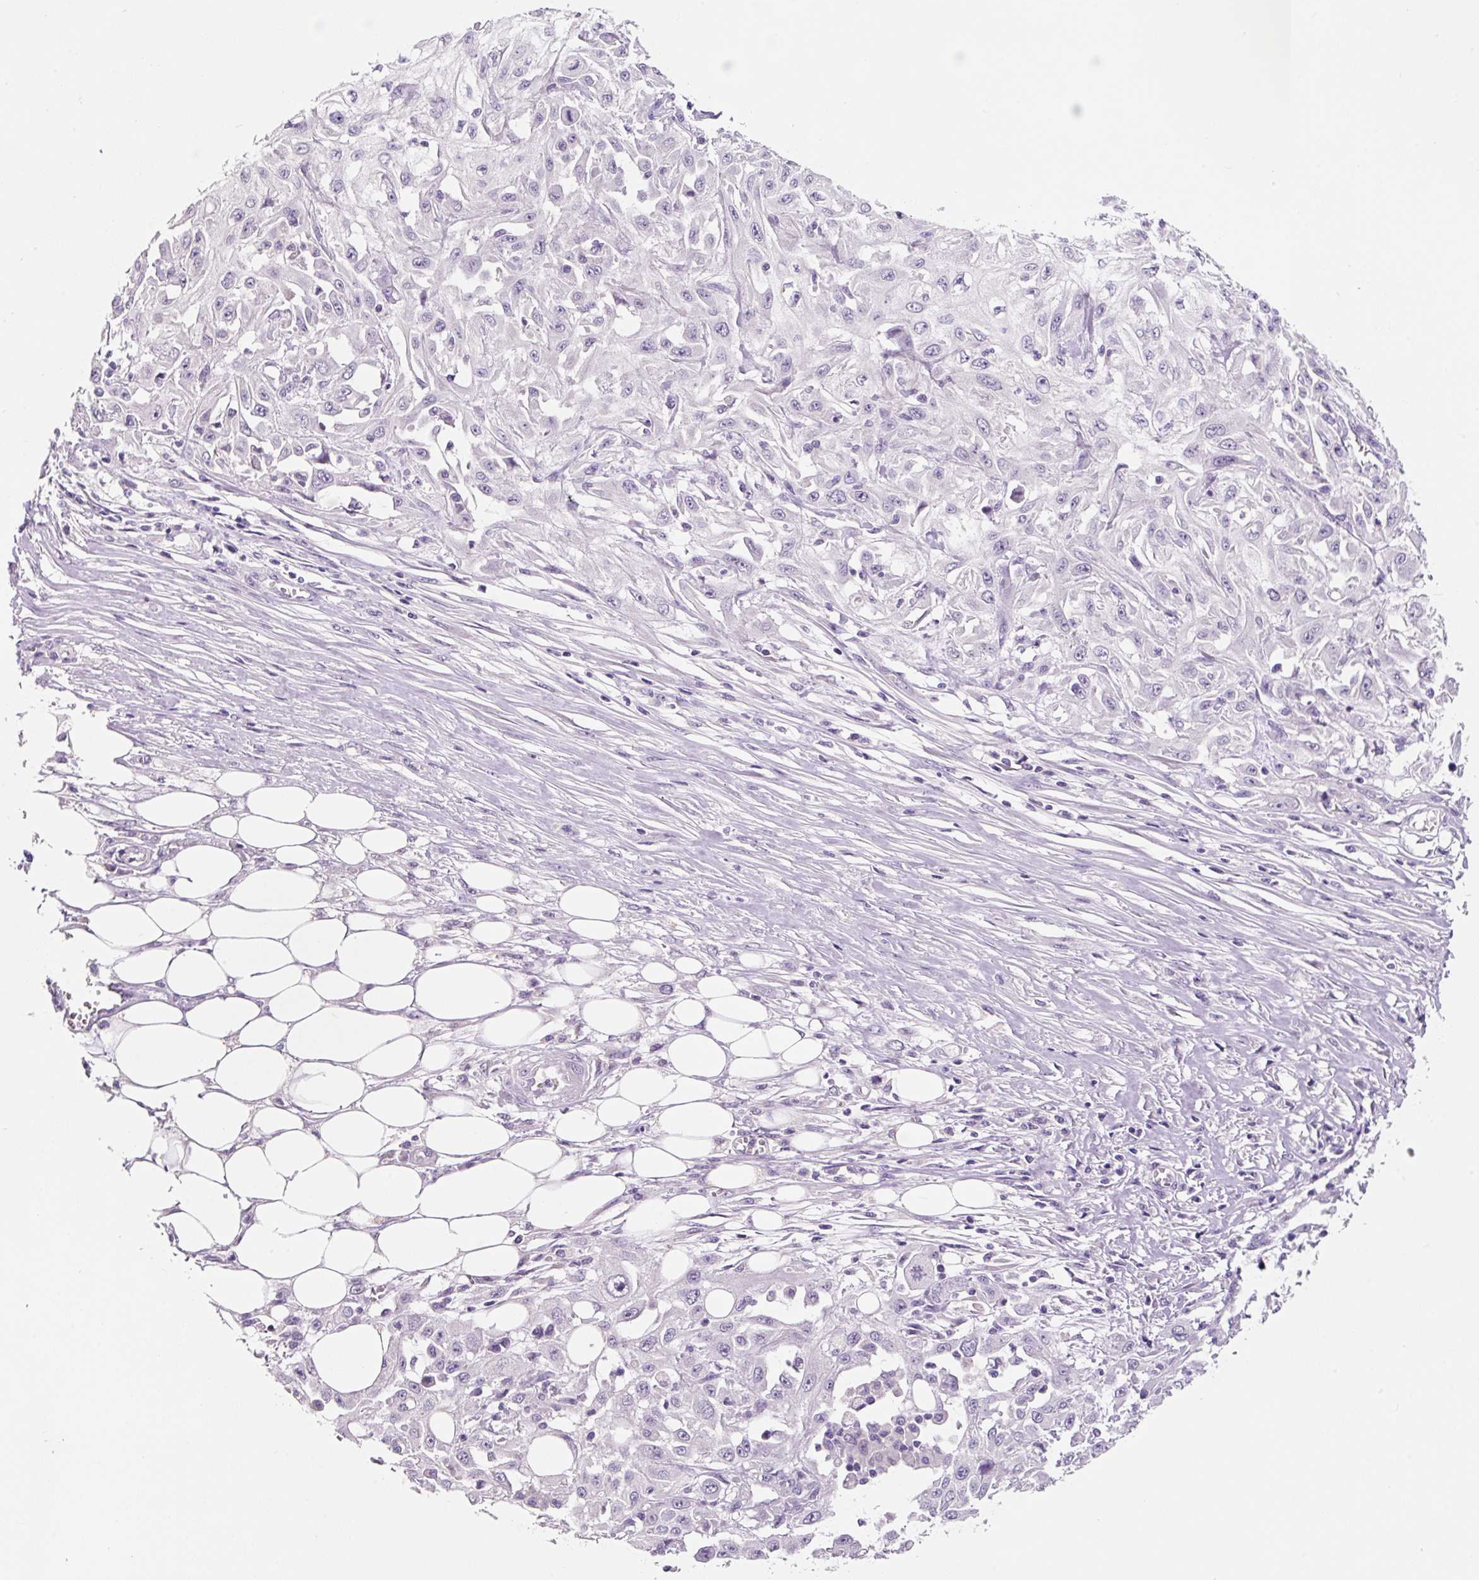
{"staining": {"intensity": "negative", "quantity": "none", "location": "none"}, "tissue": "skin cancer", "cell_type": "Tumor cells", "image_type": "cancer", "snomed": [{"axis": "morphology", "description": "Squamous cell carcinoma, NOS"}, {"axis": "morphology", "description": "Squamous cell carcinoma, metastatic, NOS"}, {"axis": "topography", "description": "Skin"}, {"axis": "topography", "description": "Lymph node"}], "caption": "Immunohistochemistry (IHC) micrograph of neoplastic tissue: skin cancer (metastatic squamous cell carcinoma) stained with DAB reveals no significant protein staining in tumor cells. Brightfield microscopy of immunohistochemistry stained with DAB (3,3'-diaminobenzidine) (brown) and hematoxylin (blue), captured at high magnification.", "gene": "SYP", "patient": {"sex": "male", "age": 75}}